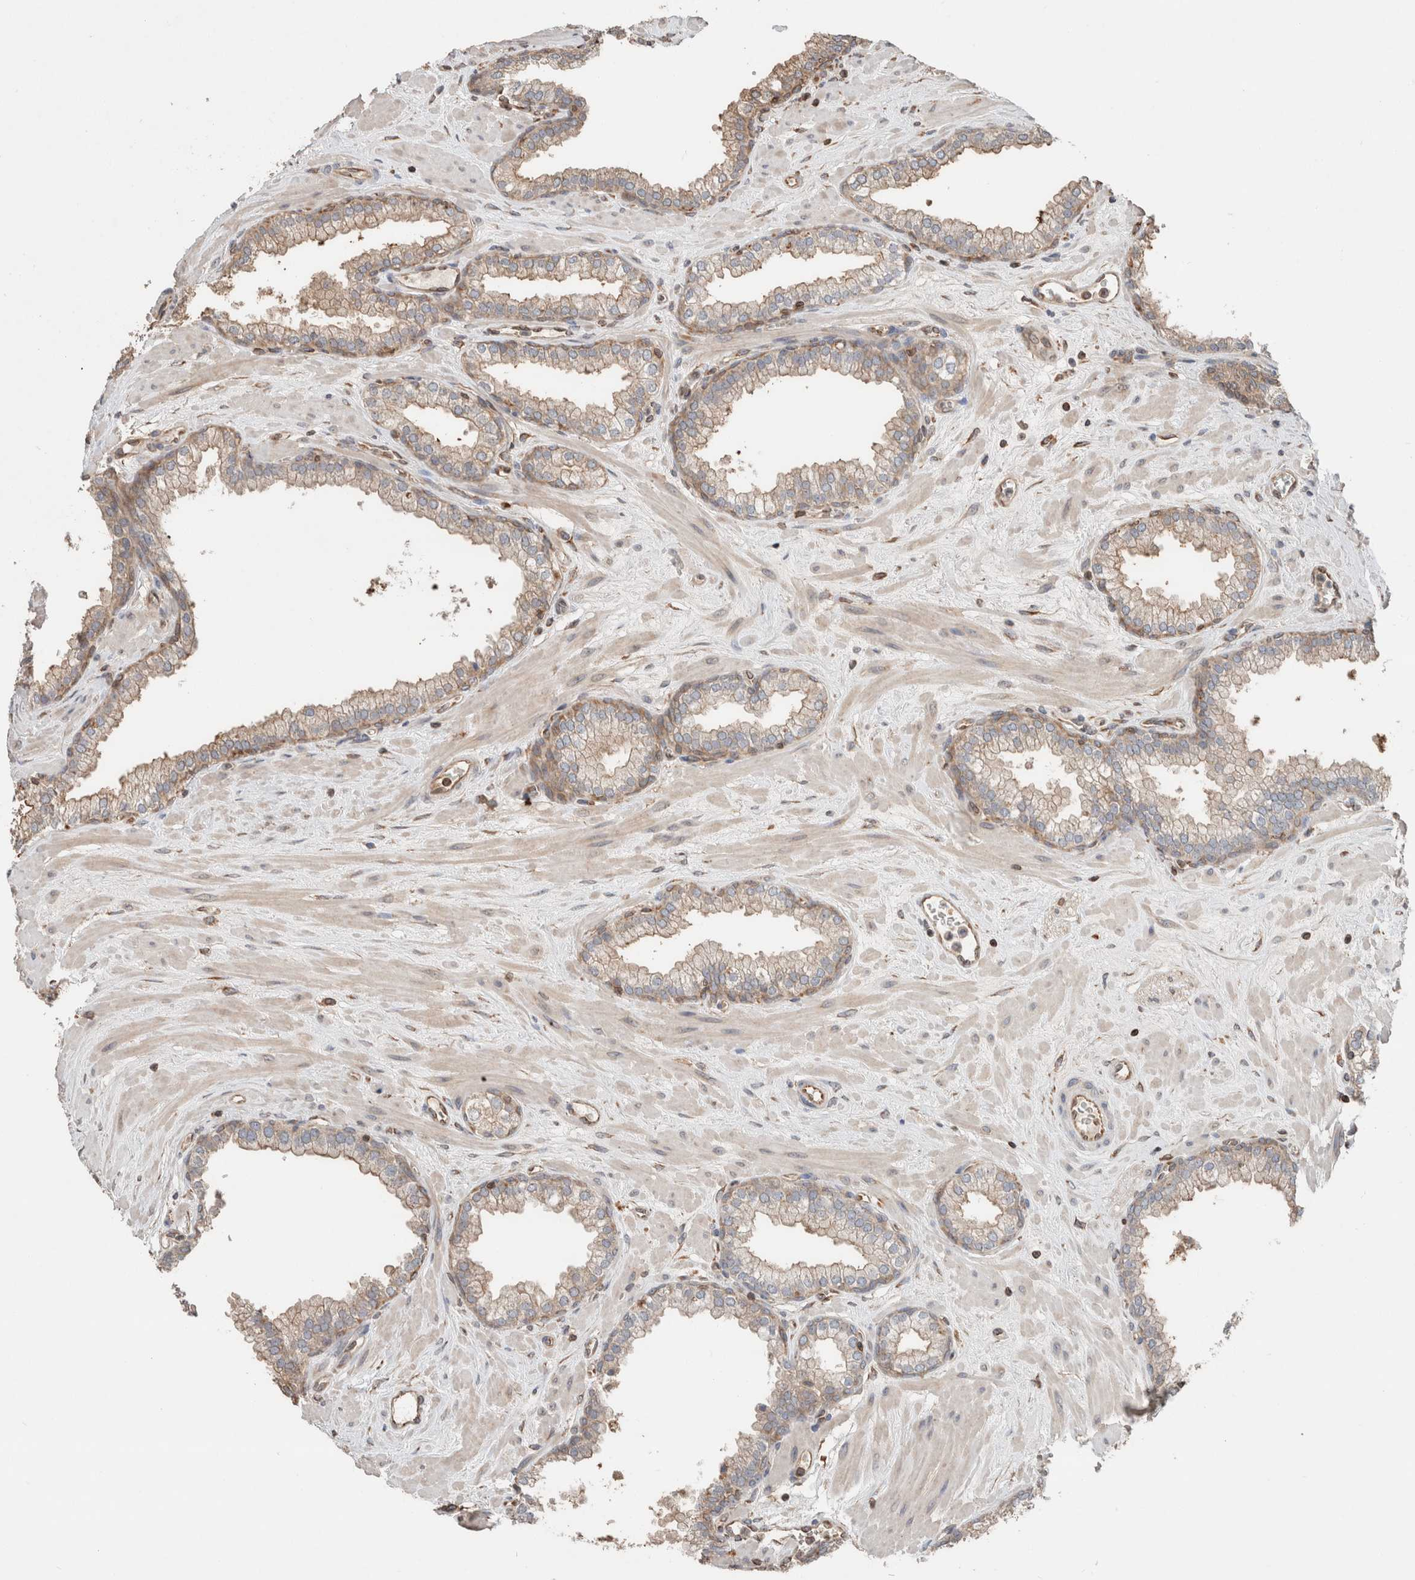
{"staining": {"intensity": "weak", "quantity": ">75%", "location": "cytoplasmic/membranous"}, "tissue": "prostate", "cell_type": "Glandular cells", "image_type": "normal", "snomed": [{"axis": "morphology", "description": "Normal tissue, NOS"}, {"axis": "morphology", "description": "Urothelial carcinoma, Low grade"}, {"axis": "topography", "description": "Urinary bladder"}, {"axis": "topography", "description": "Prostate"}], "caption": "Immunohistochemistry micrograph of benign prostate: human prostate stained using immunohistochemistry shows low levels of weak protein expression localized specifically in the cytoplasmic/membranous of glandular cells, appearing as a cytoplasmic/membranous brown color.", "gene": "ERAP2", "patient": {"sex": "male", "age": 60}}